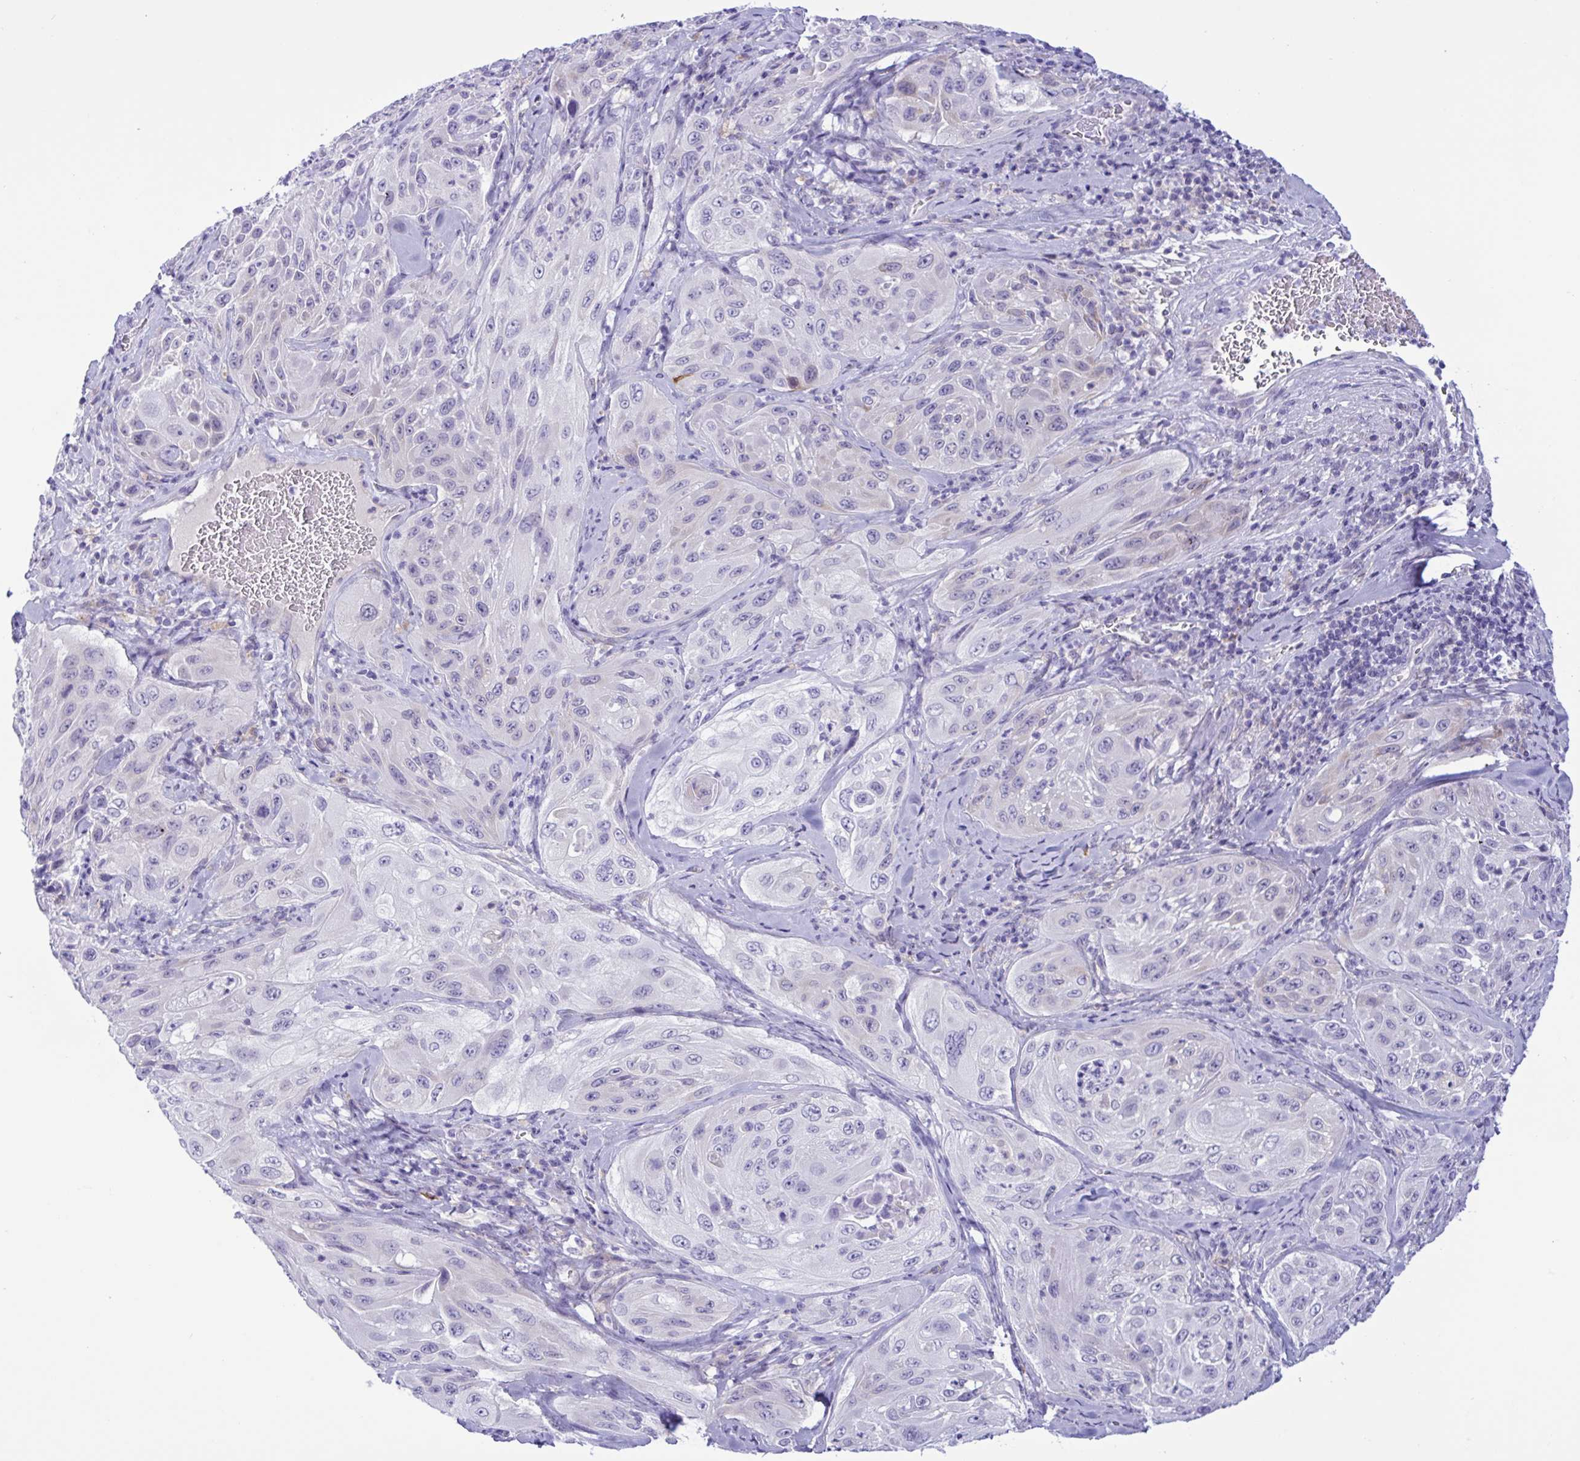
{"staining": {"intensity": "negative", "quantity": "none", "location": "none"}, "tissue": "cervical cancer", "cell_type": "Tumor cells", "image_type": "cancer", "snomed": [{"axis": "morphology", "description": "Squamous cell carcinoma, NOS"}, {"axis": "topography", "description": "Cervix"}], "caption": "Cervical squamous cell carcinoma was stained to show a protein in brown. There is no significant staining in tumor cells.", "gene": "SREBF1", "patient": {"sex": "female", "age": 42}}